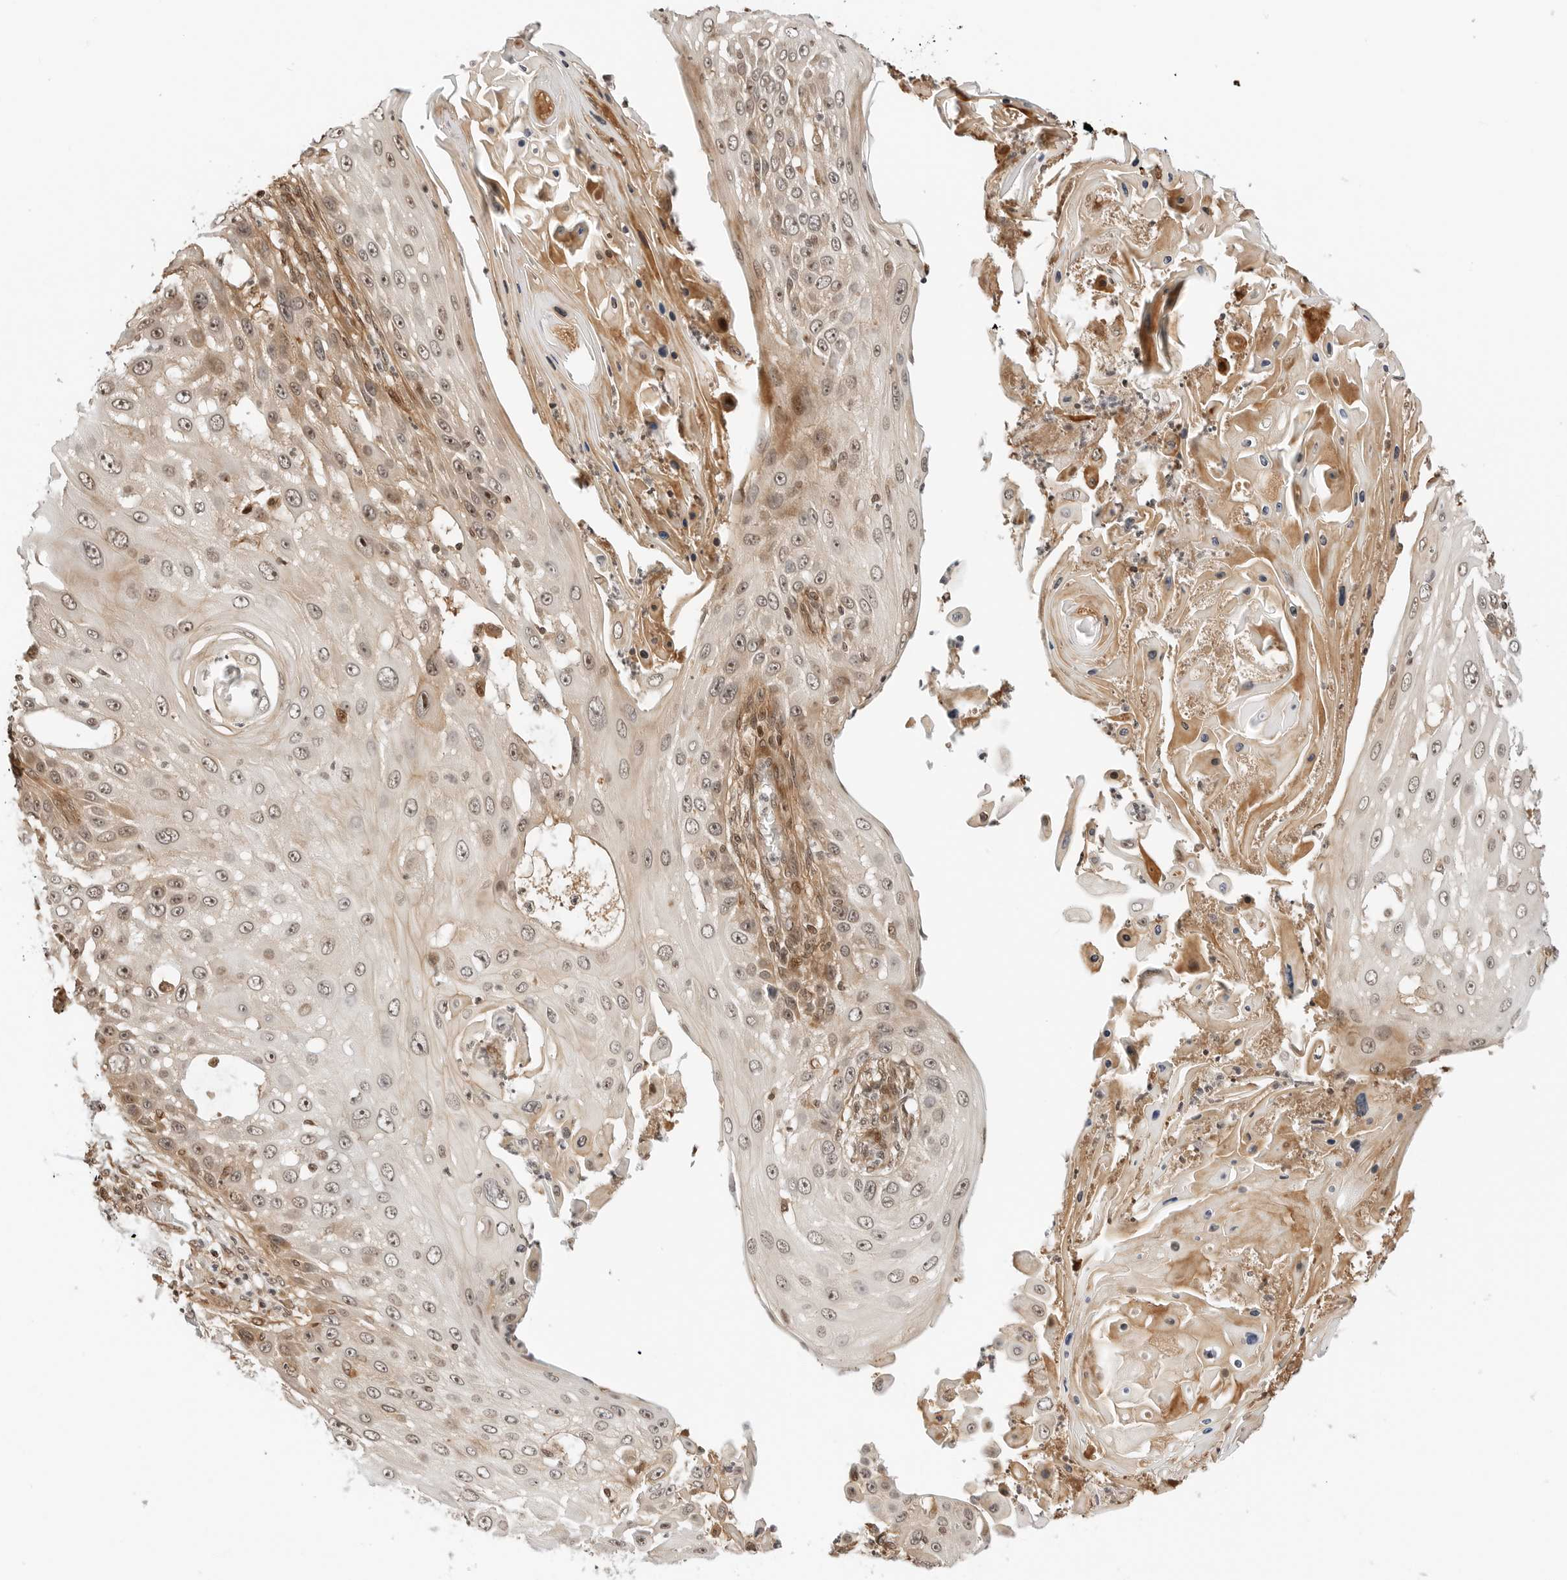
{"staining": {"intensity": "weak", "quantity": ">75%", "location": "cytoplasmic/membranous,nuclear"}, "tissue": "skin cancer", "cell_type": "Tumor cells", "image_type": "cancer", "snomed": [{"axis": "morphology", "description": "Squamous cell carcinoma, NOS"}, {"axis": "topography", "description": "Skin"}], "caption": "About >75% of tumor cells in skin cancer display weak cytoplasmic/membranous and nuclear protein expression as visualized by brown immunohistochemical staining.", "gene": "GEM", "patient": {"sex": "female", "age": 44}}